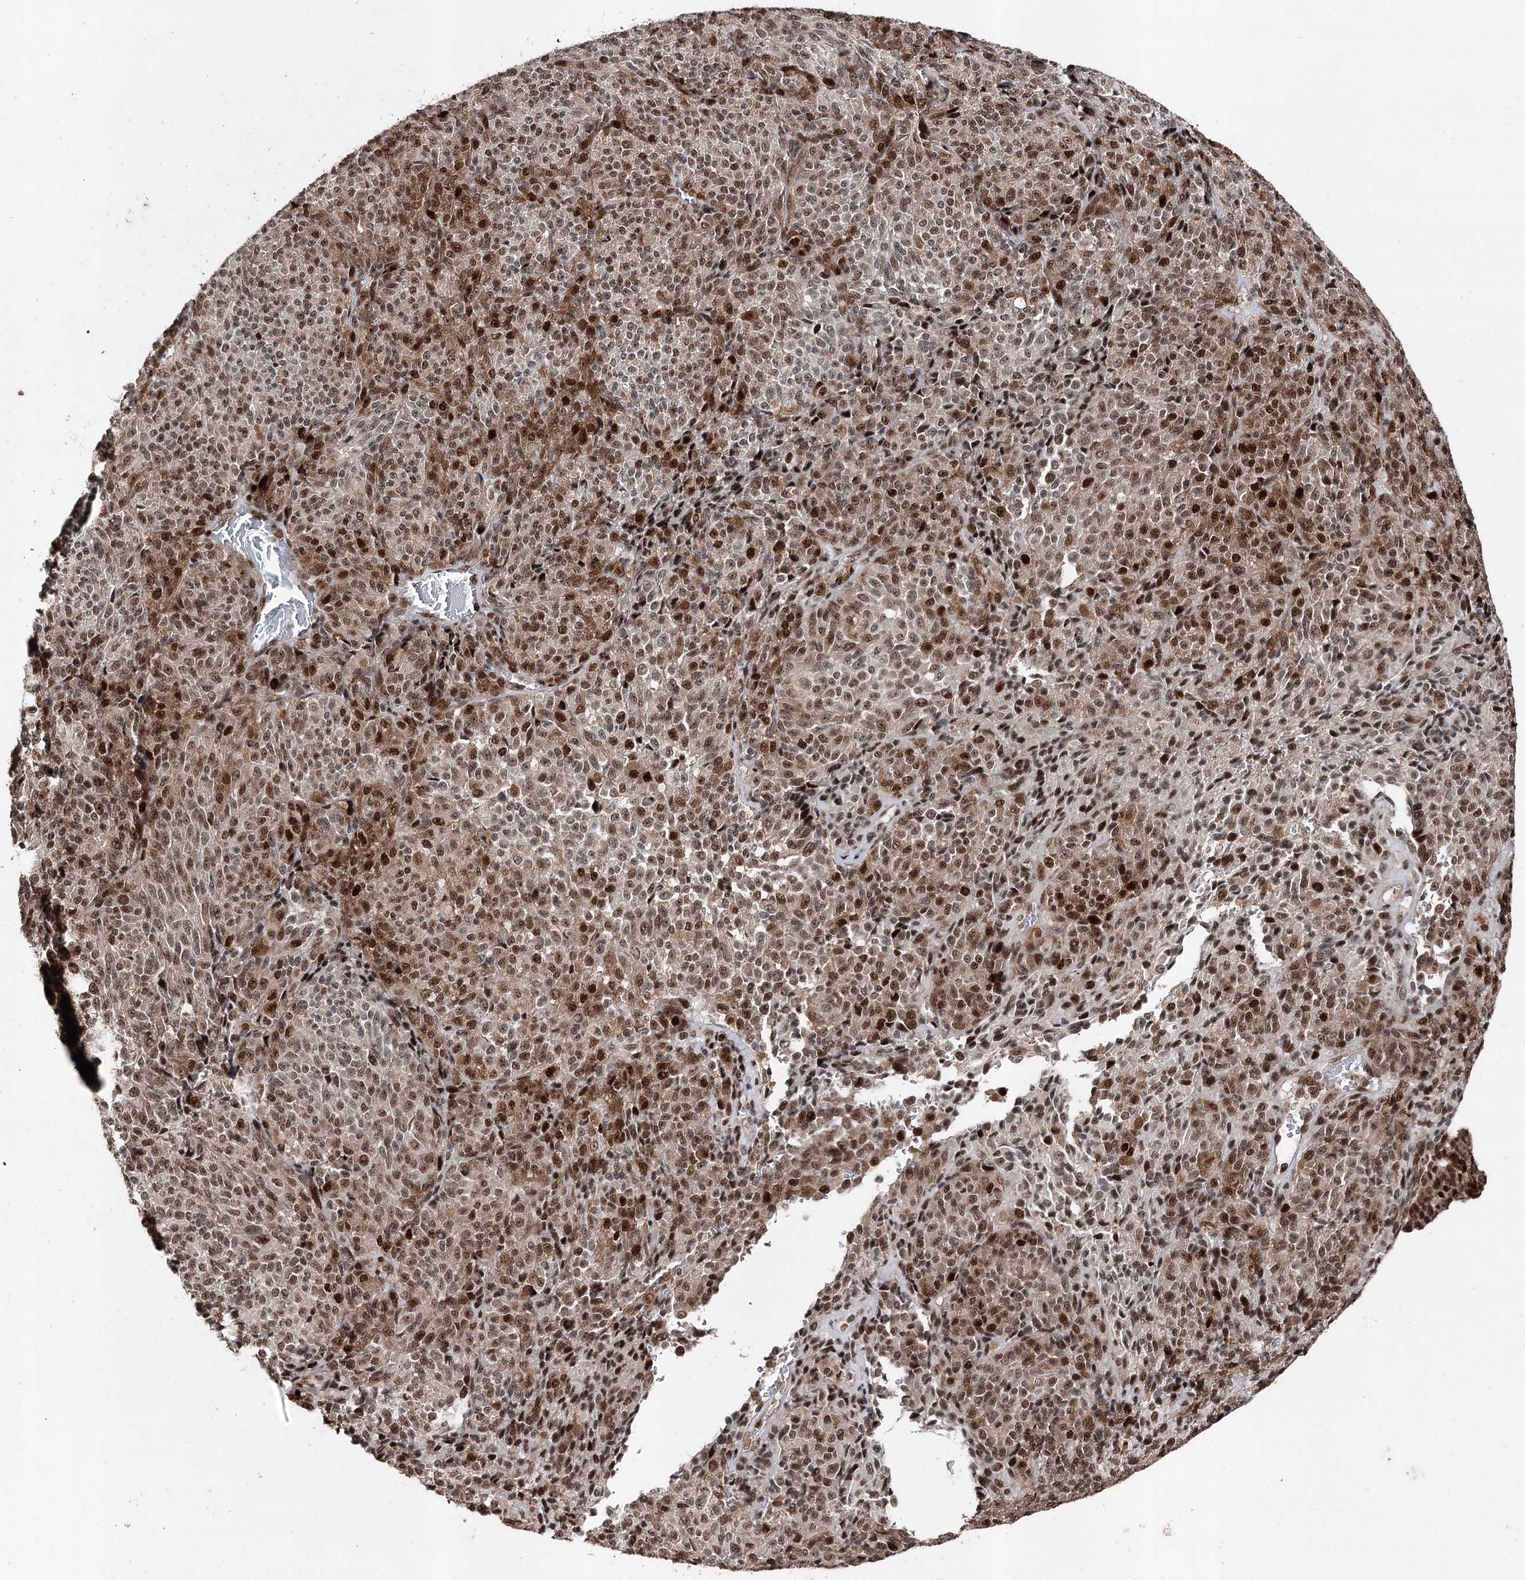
{"staining": {"intensity": "moderate", "quantity": ">75%", "location": "cytoplasmic/membranous,nuclear"}, "tissue": "melanoma", "cell_type": "Tumor cells", "image_type": "cancer", "snomed": [{"axis": "morphology", "description": "Malignant melanoma, Metastatic site"}, {"axis": "topography", "description": "Brain"}], "caption": "Melanoma tissue demonstrates moderate cytoplasmic/membranous and nuclear staining in about >75% of tumor cells", "gene": "PDCD4", "patient": {"sex": "female", "age": 56}}